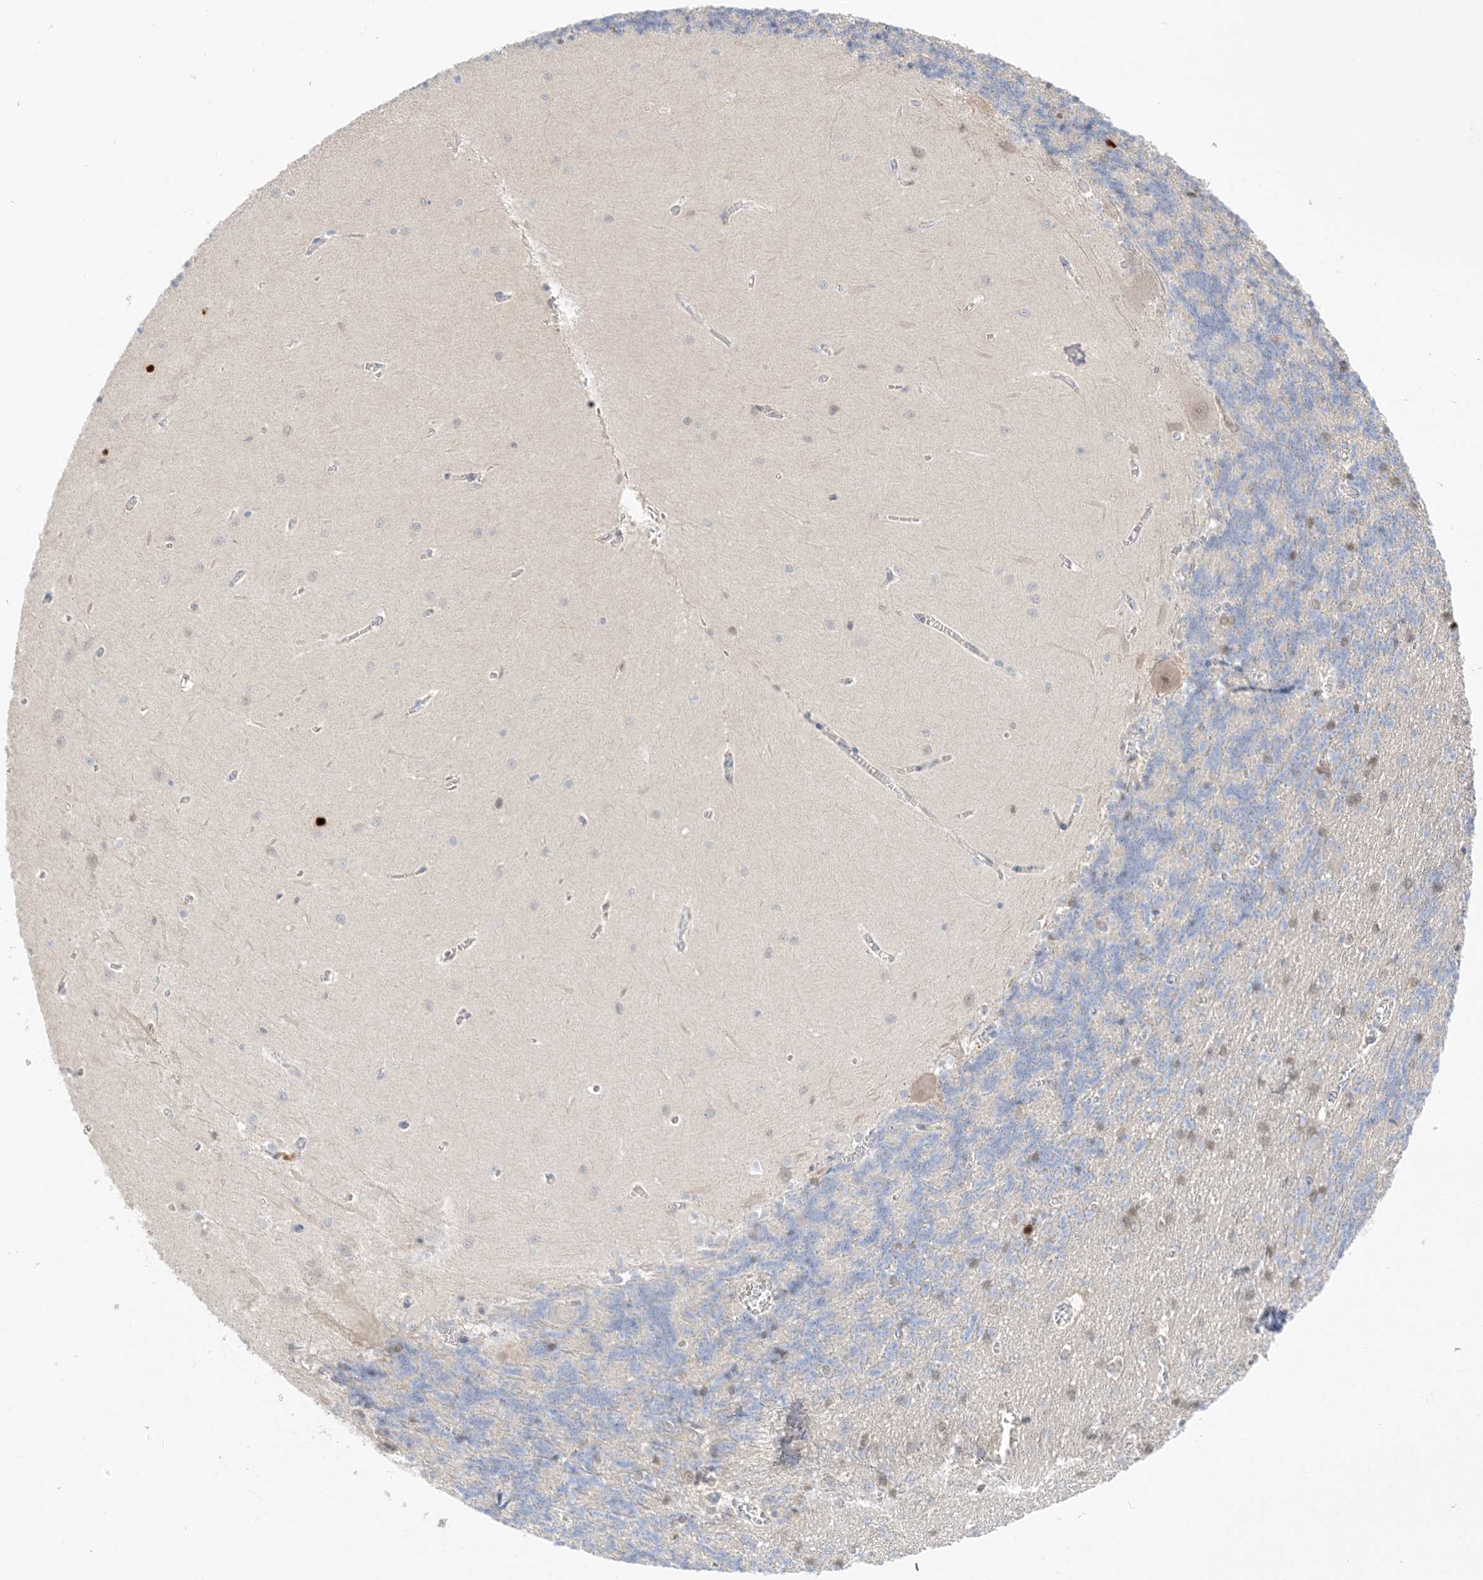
{"staining": {"intensity": "weak", "quantity": "<25%", "location": "nuclear"}, "tissue": "cerebellum", "cell_type": "Cells in granular layer", "image_type": "normal", "snomed": [{"axis": "morphology", "description": "Normal tissue, NOS"}, {"axis": "topography", "description": "Cerebellum"}], "caption": "A photomicrograph of human cerebellum is negative for staining in cells in granular layer. Brightfield microscopy of immunohistochemistry stained with DAB (3,3'-diaminobenzidine) (brown) and hematoxylin (blue), captured at high magnification.", "gene": "GCA", "patient": {"sex": "male", "age": 37}}